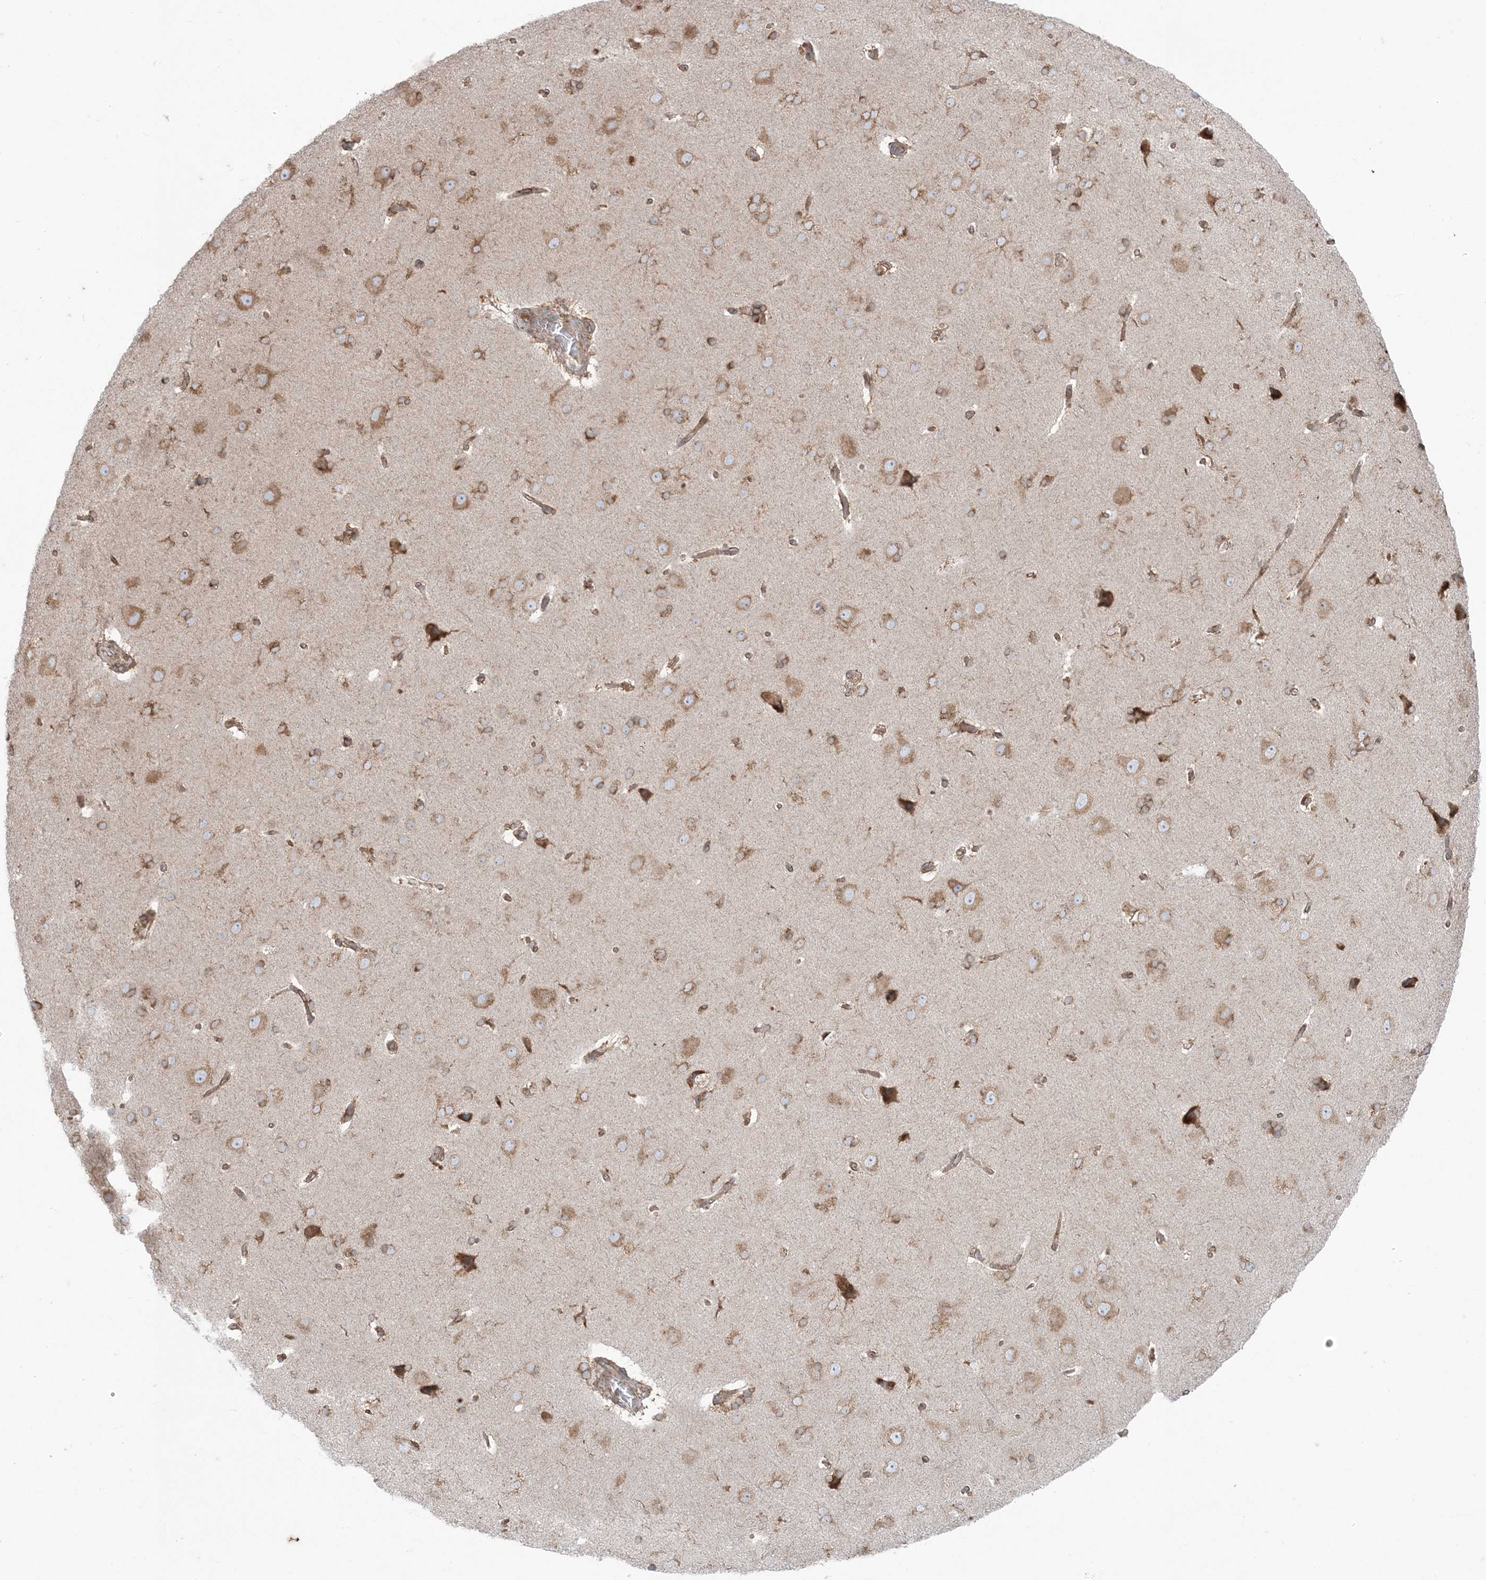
{"staining": {"intensity": "moderate", "quantity": "25%-75%", "location": "cytoplasmic/membranous"}, "tissue": "cerebral cortex", "cell_type": "Endothelial cells", "image_type": "normal", "snomed": [{"axis": "morphology", "description": "Normal tissue, NOS"}, {"axis": "topography", "description": "Cerebral cortex"}], "caption": "The histopathology image reveals immunohistochemical staining of normal cerebral cortex. There is moderate cytoplasmic/membranous positivity is present in about 25%-75% of endothelial cells.", "gene": "UBXN4", "patient": {"sex": "male", "age": 62}}